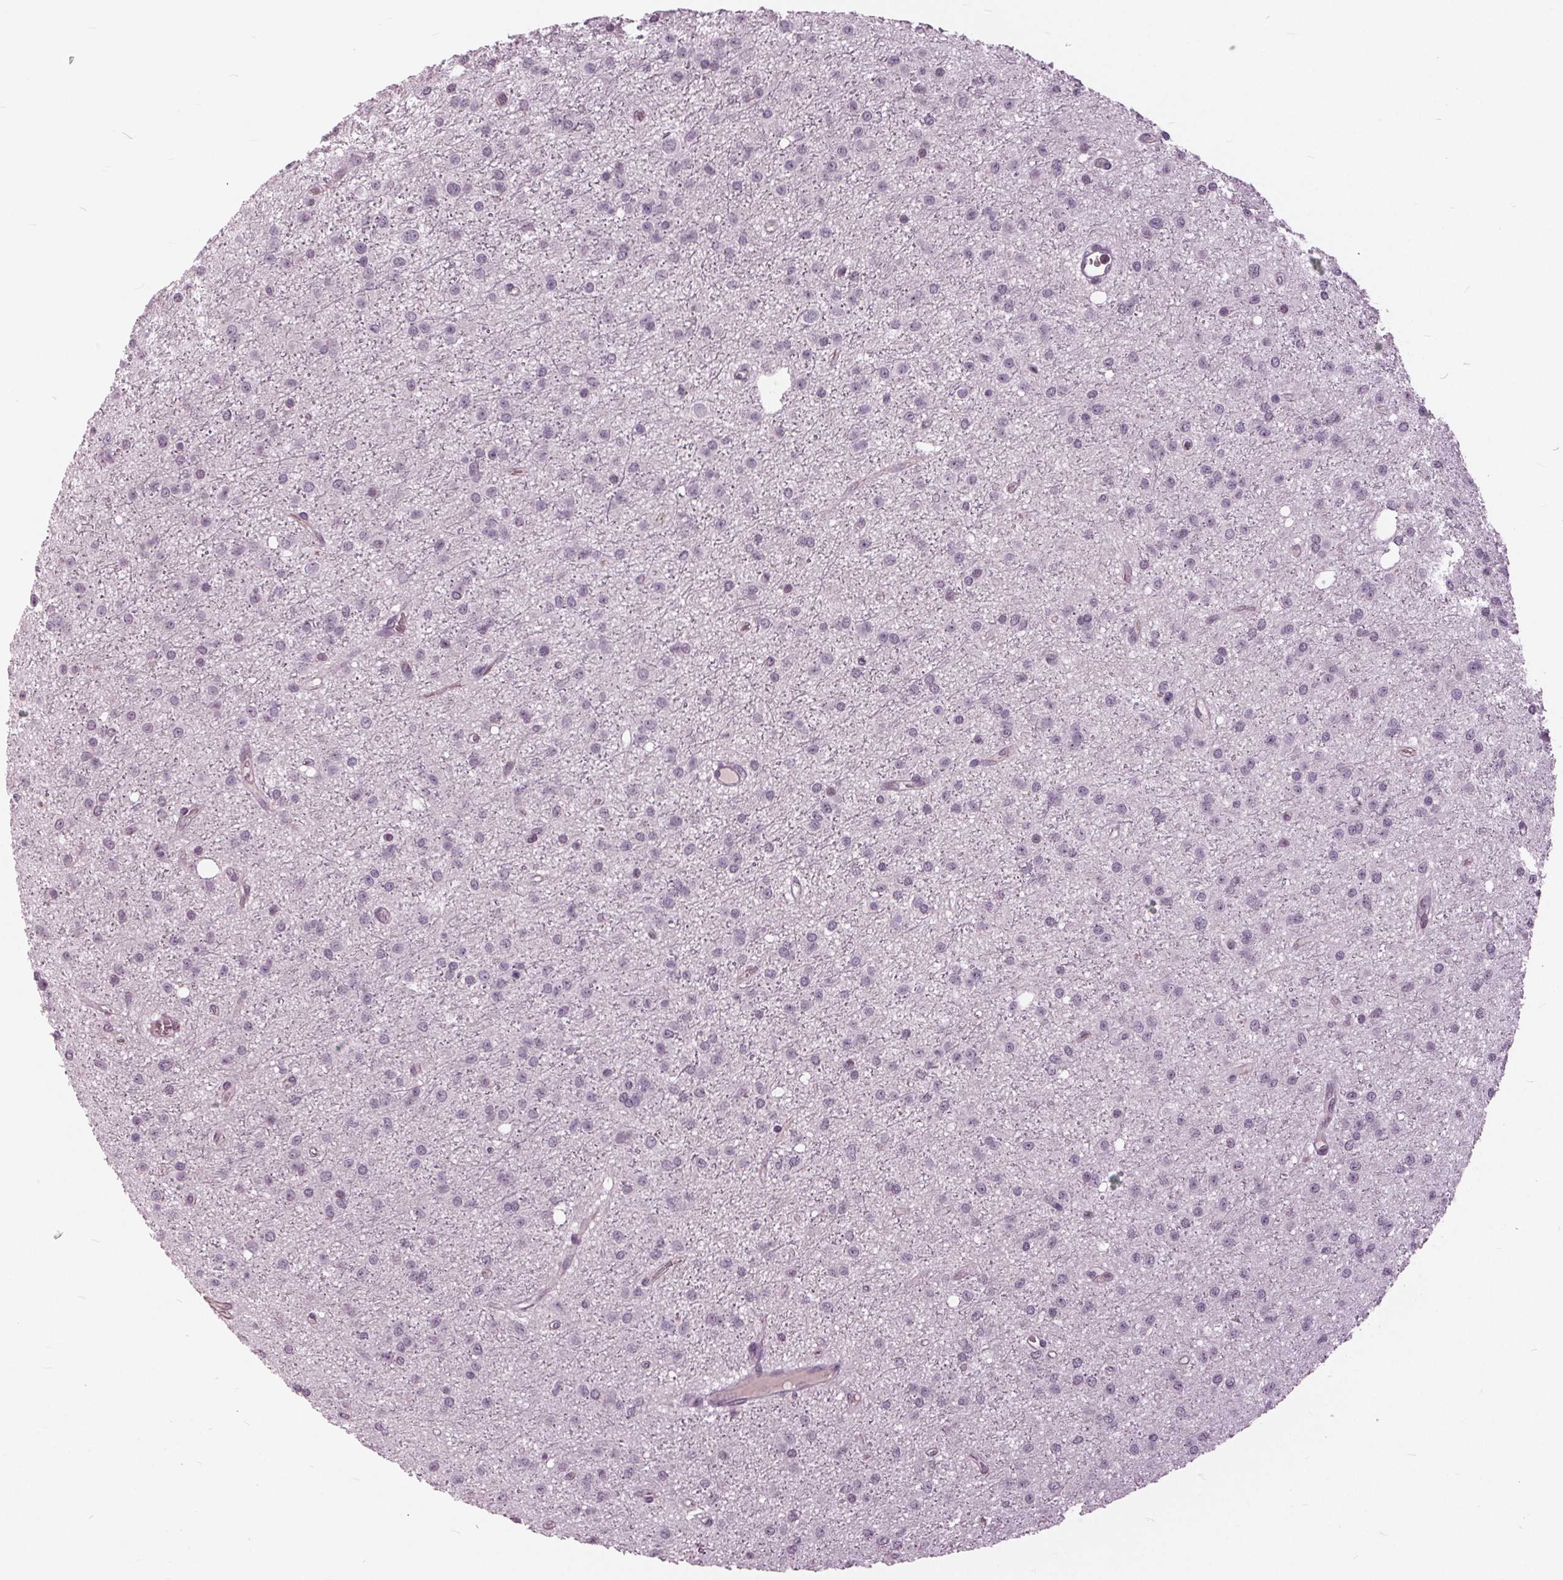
{"staining": {"intensity": "negative", "quantity": "none", "location": "none"}, "tissue": "glioma", "cell_type": "Tumor cells", "image_type": "cancer", "snomed": [{"axis": "morphology", "description": "Glioma, malignant, Low grade"}, {"axis": "topography", "description": "Brain"}], "caption": "There is no significant expression in tumor cells of malignant low-grade glioma.", "gene": "SLC9A4", "patient": {"sex": "male", "age": 27}}